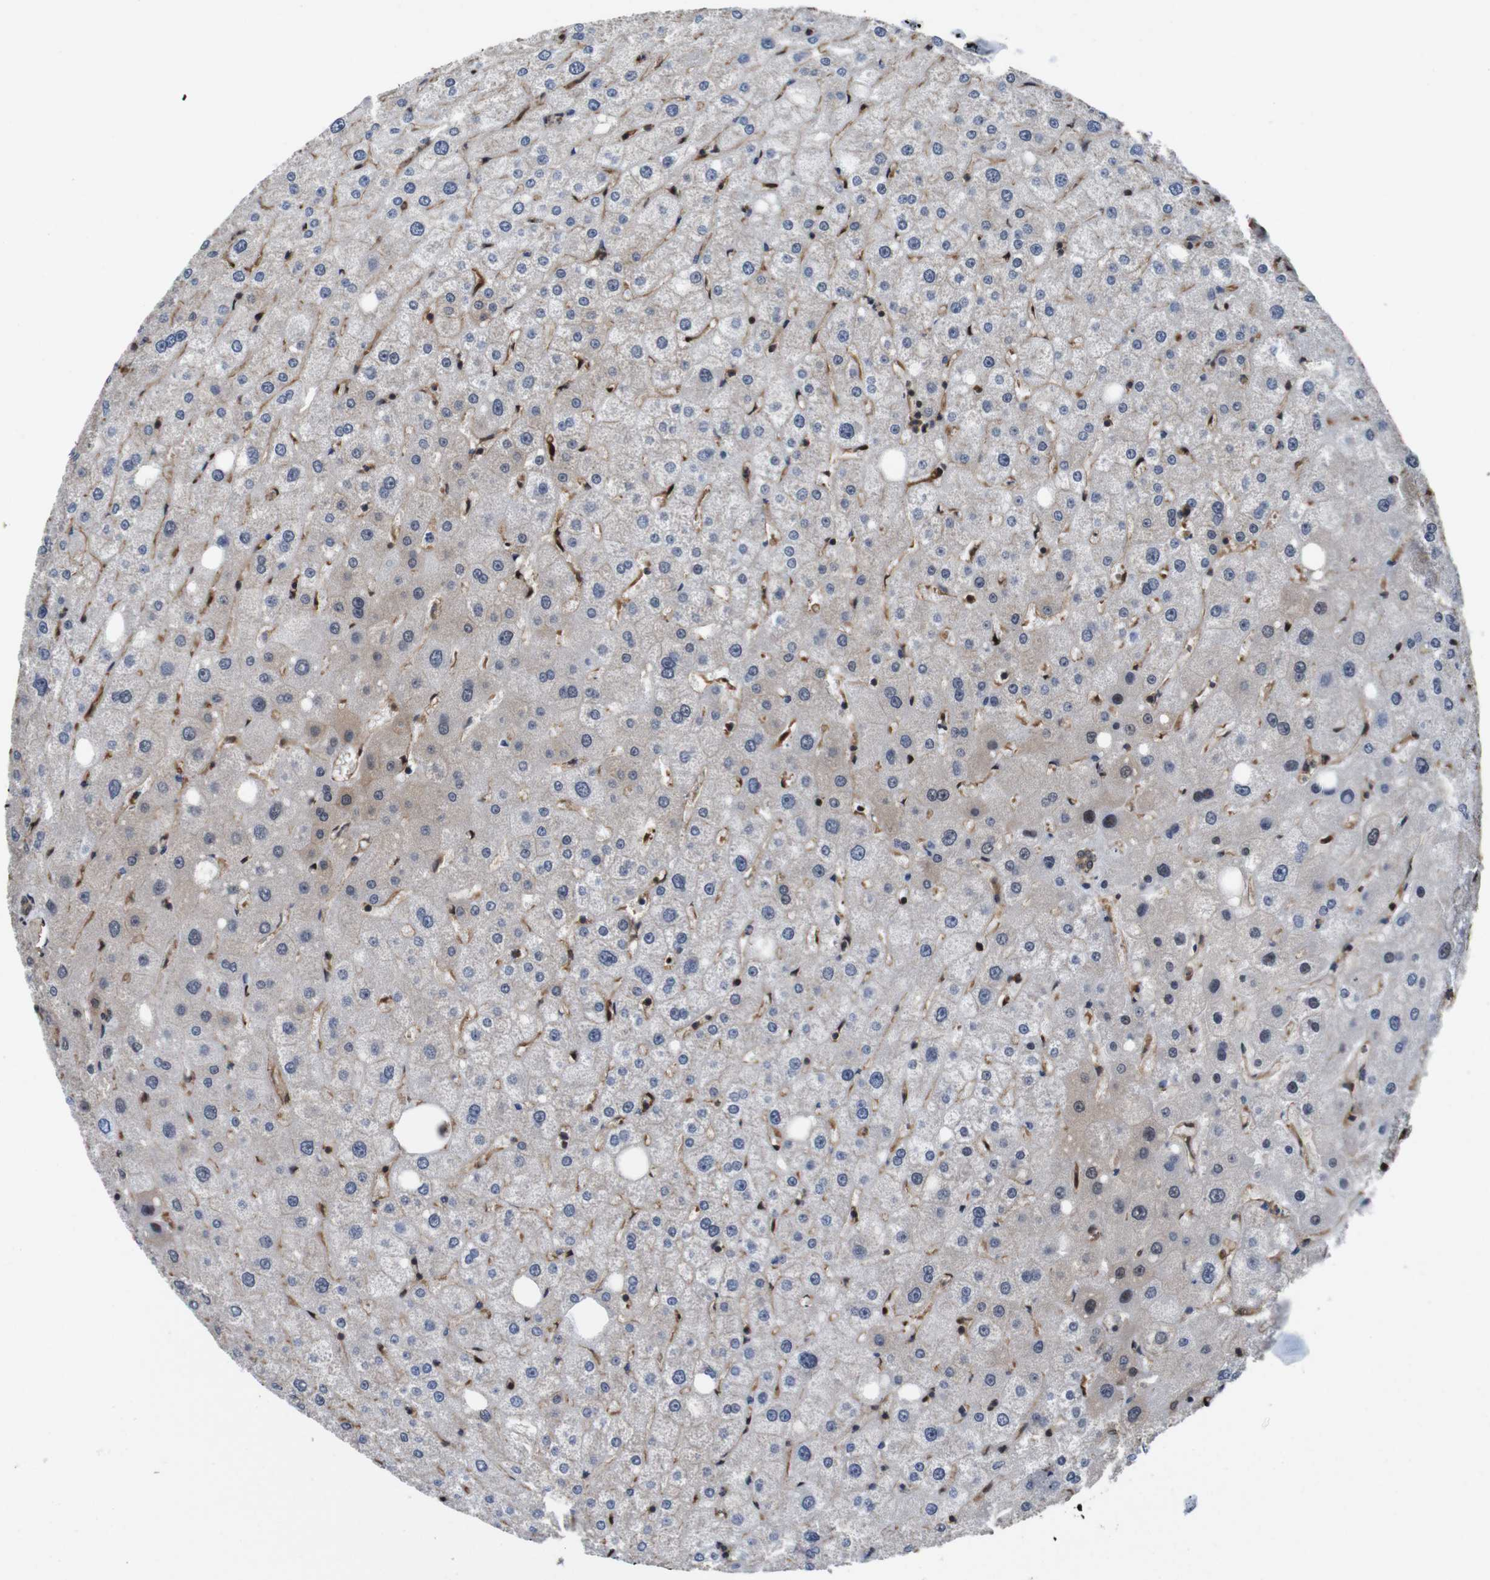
{"staining": {"intensity": "moderate", "quantity": ">75%", "location": "cytoplasmic/membranous"}, "tissue": "liver", "cell_type": "Cholangiocytes", "image_type": "normal", "snomed": [{"axis": "morphology", "description": "Normal tissue, NOS"}, {"axis": "topography", "description": "Liver"}], "caption": "Moderate cytoplasmic/membranous staining is present in about >75% of cholangiocytes in normal liver. (DAB IHC, brown staining for protein, blue staining for nuclei).", "gene": "VCP", "patient": {"sex": "male", "age": 73}}